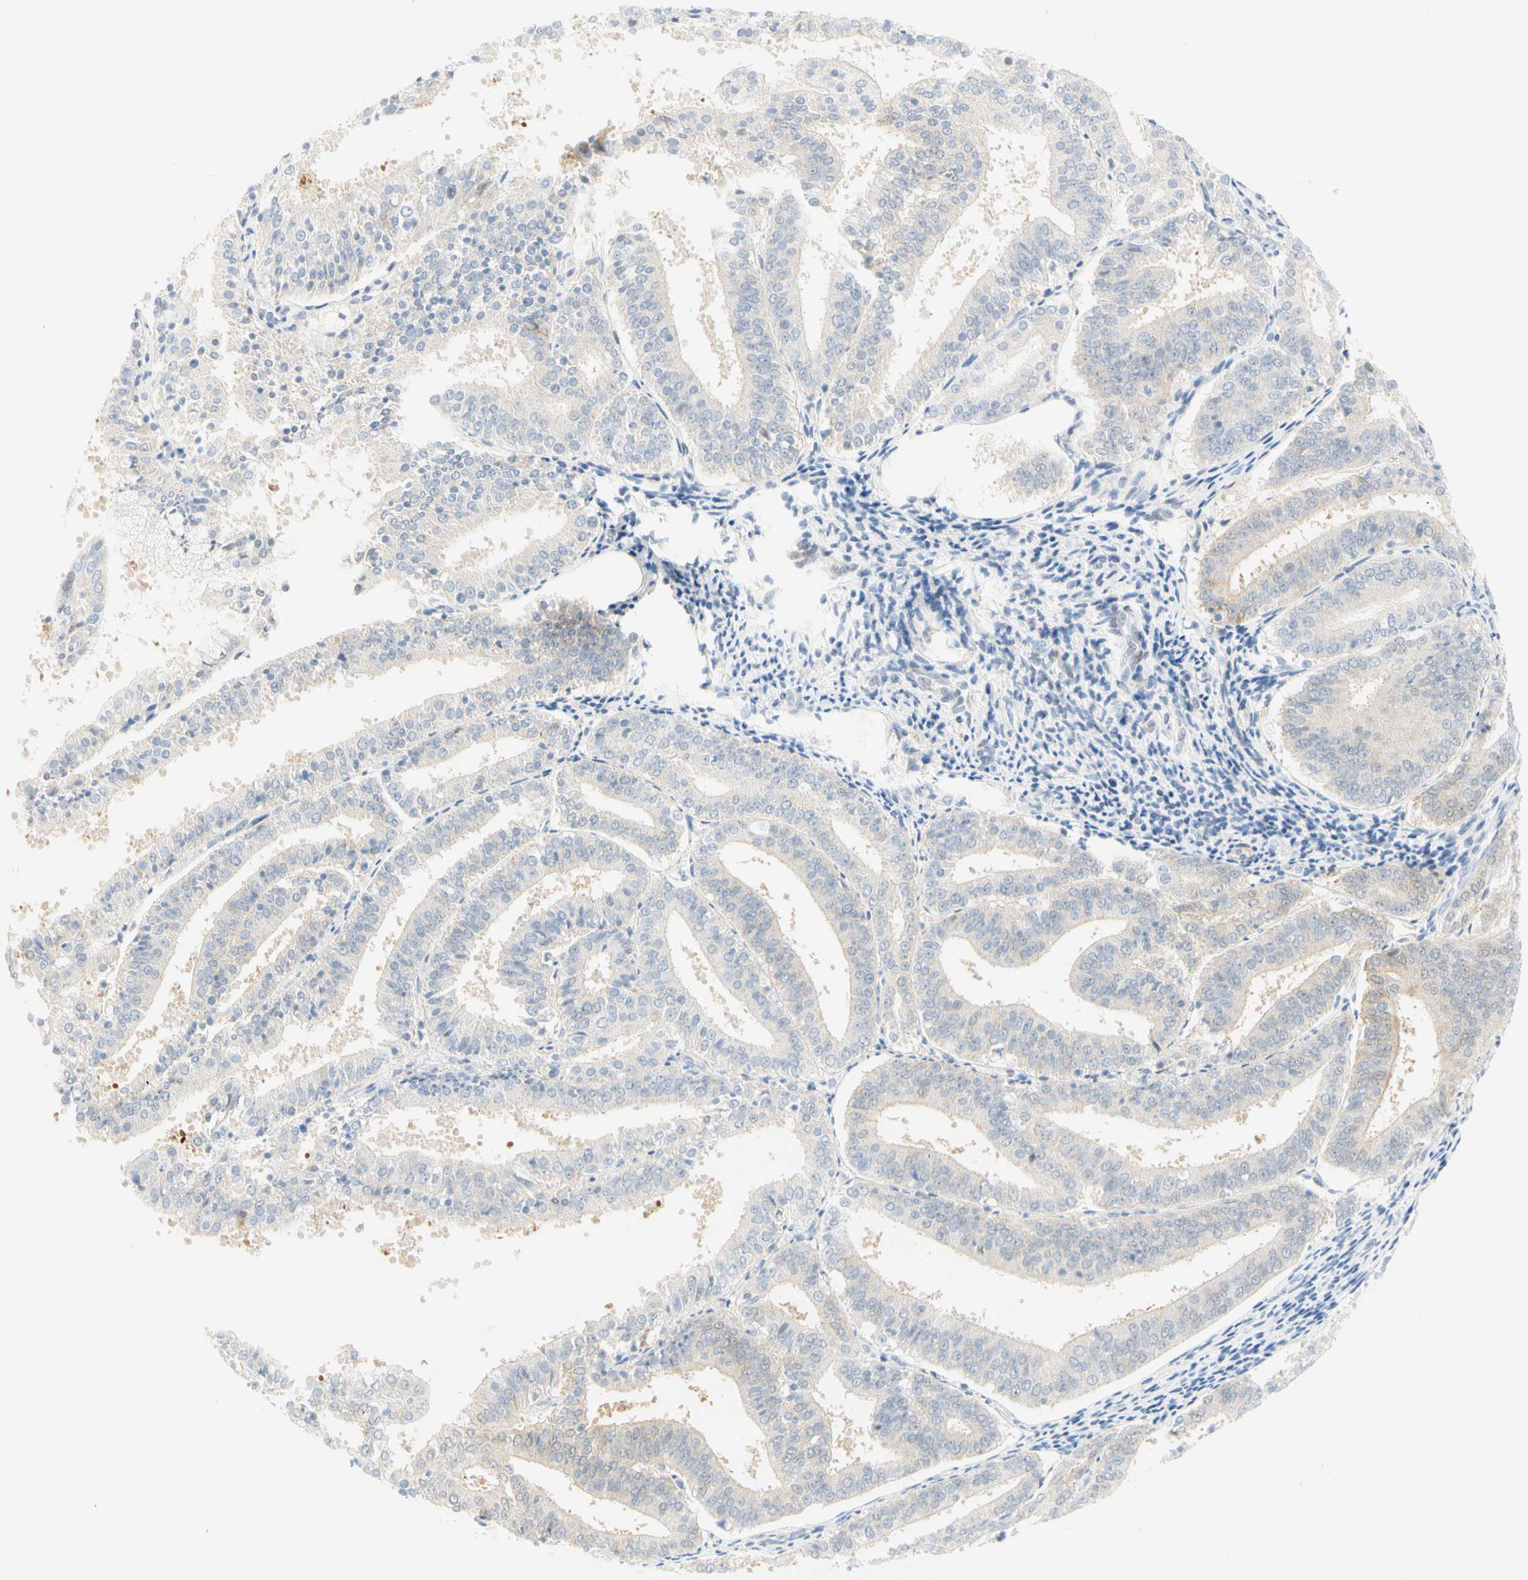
{"staining": {"intensity": "weak", "quantity": ">75%", "location": "cytoplasmic/membranous"}, "tissue": "endometrial cancer", "cell_type": "Tumor cells", "image_type": "cancer", "snomed": [{"axis": "morphology", "description": "Adenocarcinoma, NOS"}, {"axis": "topography", "description": "Endometrium"}], "caption": "A low amount of weak cytoplasmic/membranous positivity is appreciated in about >75% of tumor cells in endometrial adenocarcinoma tissue.", "gene": "SELENBP1", "patient": {"sex": "female", "age": 63}}